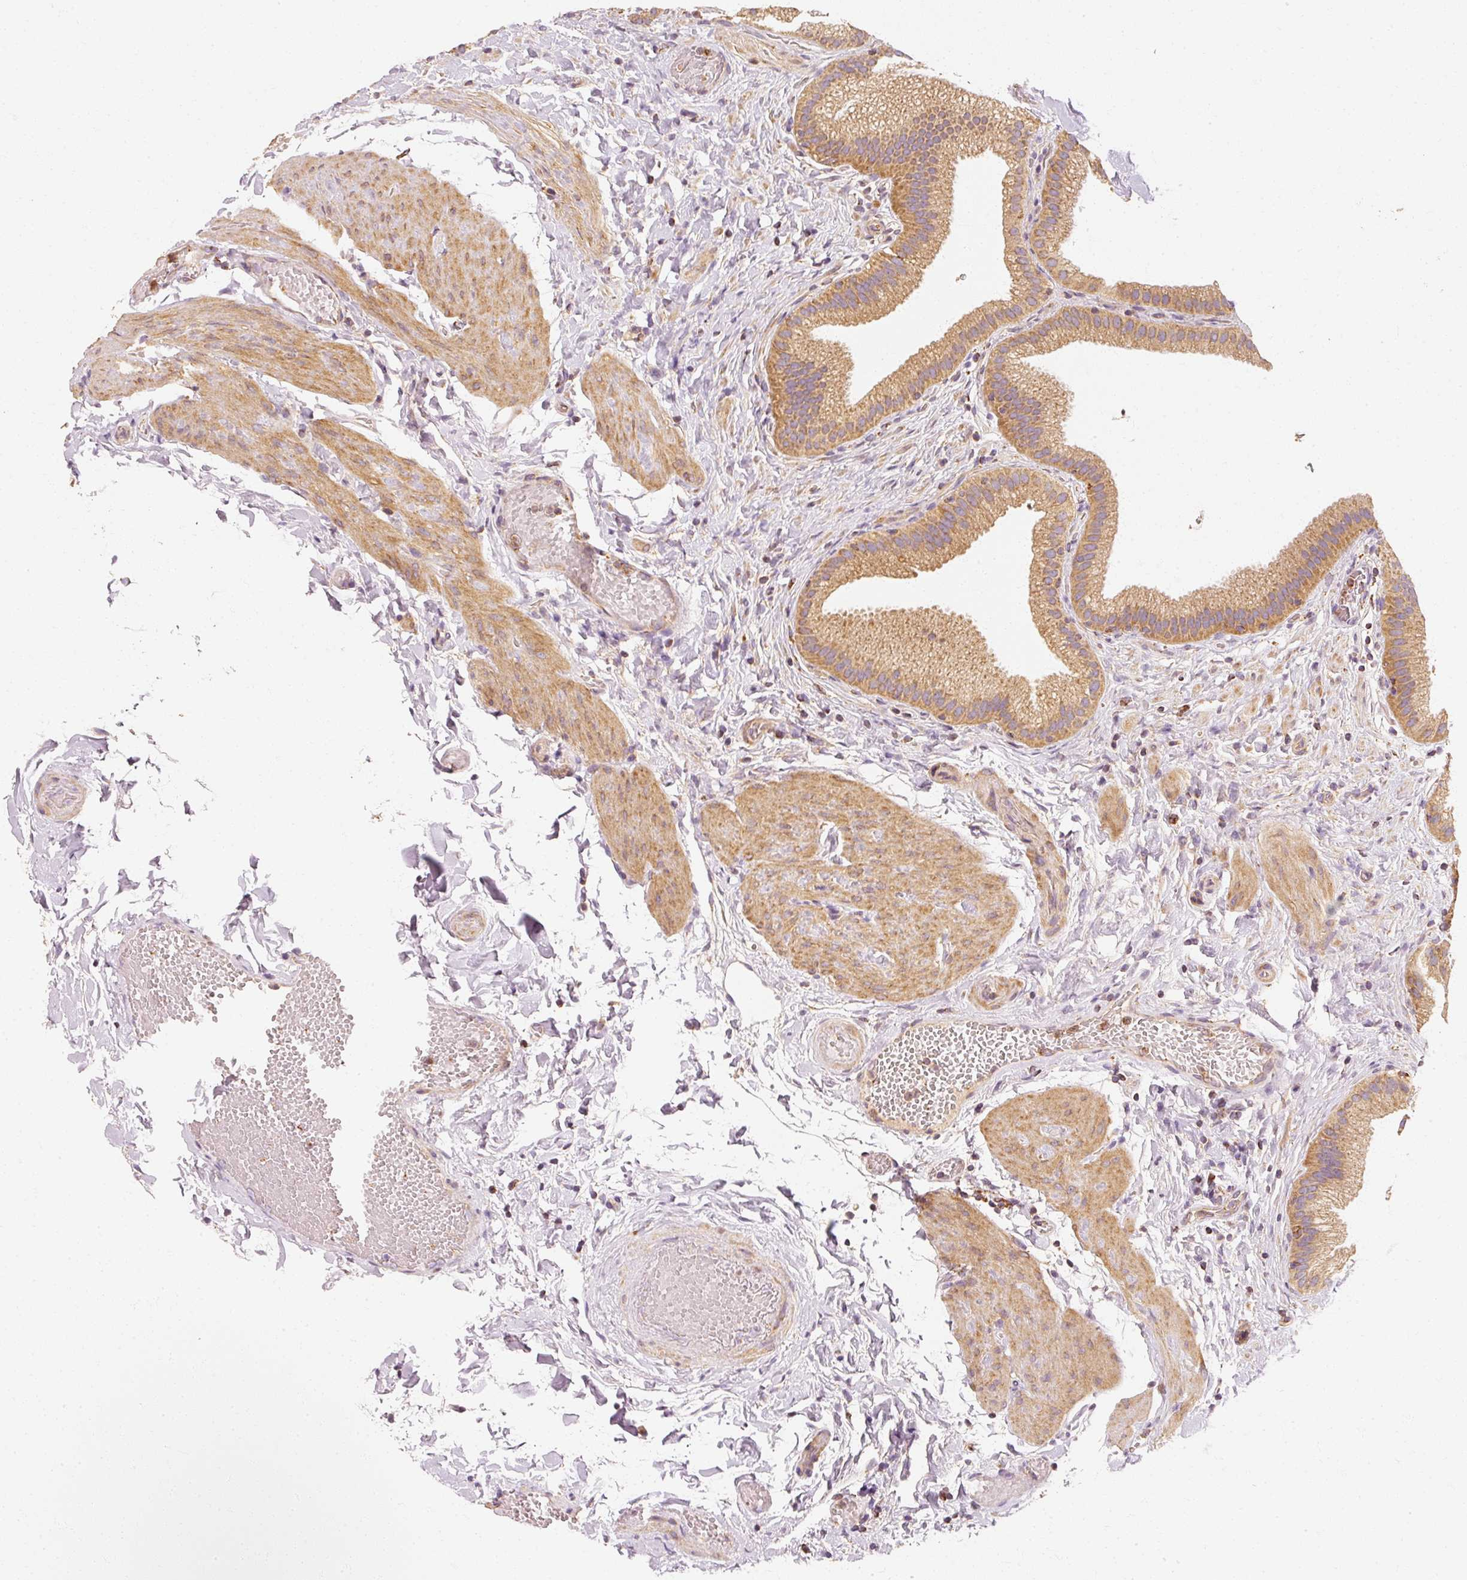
{"staining": {"intensity": "moderate", "quantity": ">75%", "location": "cytoplasmic/membranous"}, "tissue": "gallbladder", "cell_type": "Glandular cells", "image_type": "normal", "snomed": [{"axis": "morphology", "description": "Normal tissue, NOS"}, {"axis": "topography", "description": "Gallbladder"}], "caption": "An IHC photomicrograph of unremarkable tissue is shown. Protein staining in brown shows moderate cytoplasmic/membranous positivity in gallbladder within glandular cells.", "gene": "TOMM40", "patient": {"sex": "female", "age": 63}}